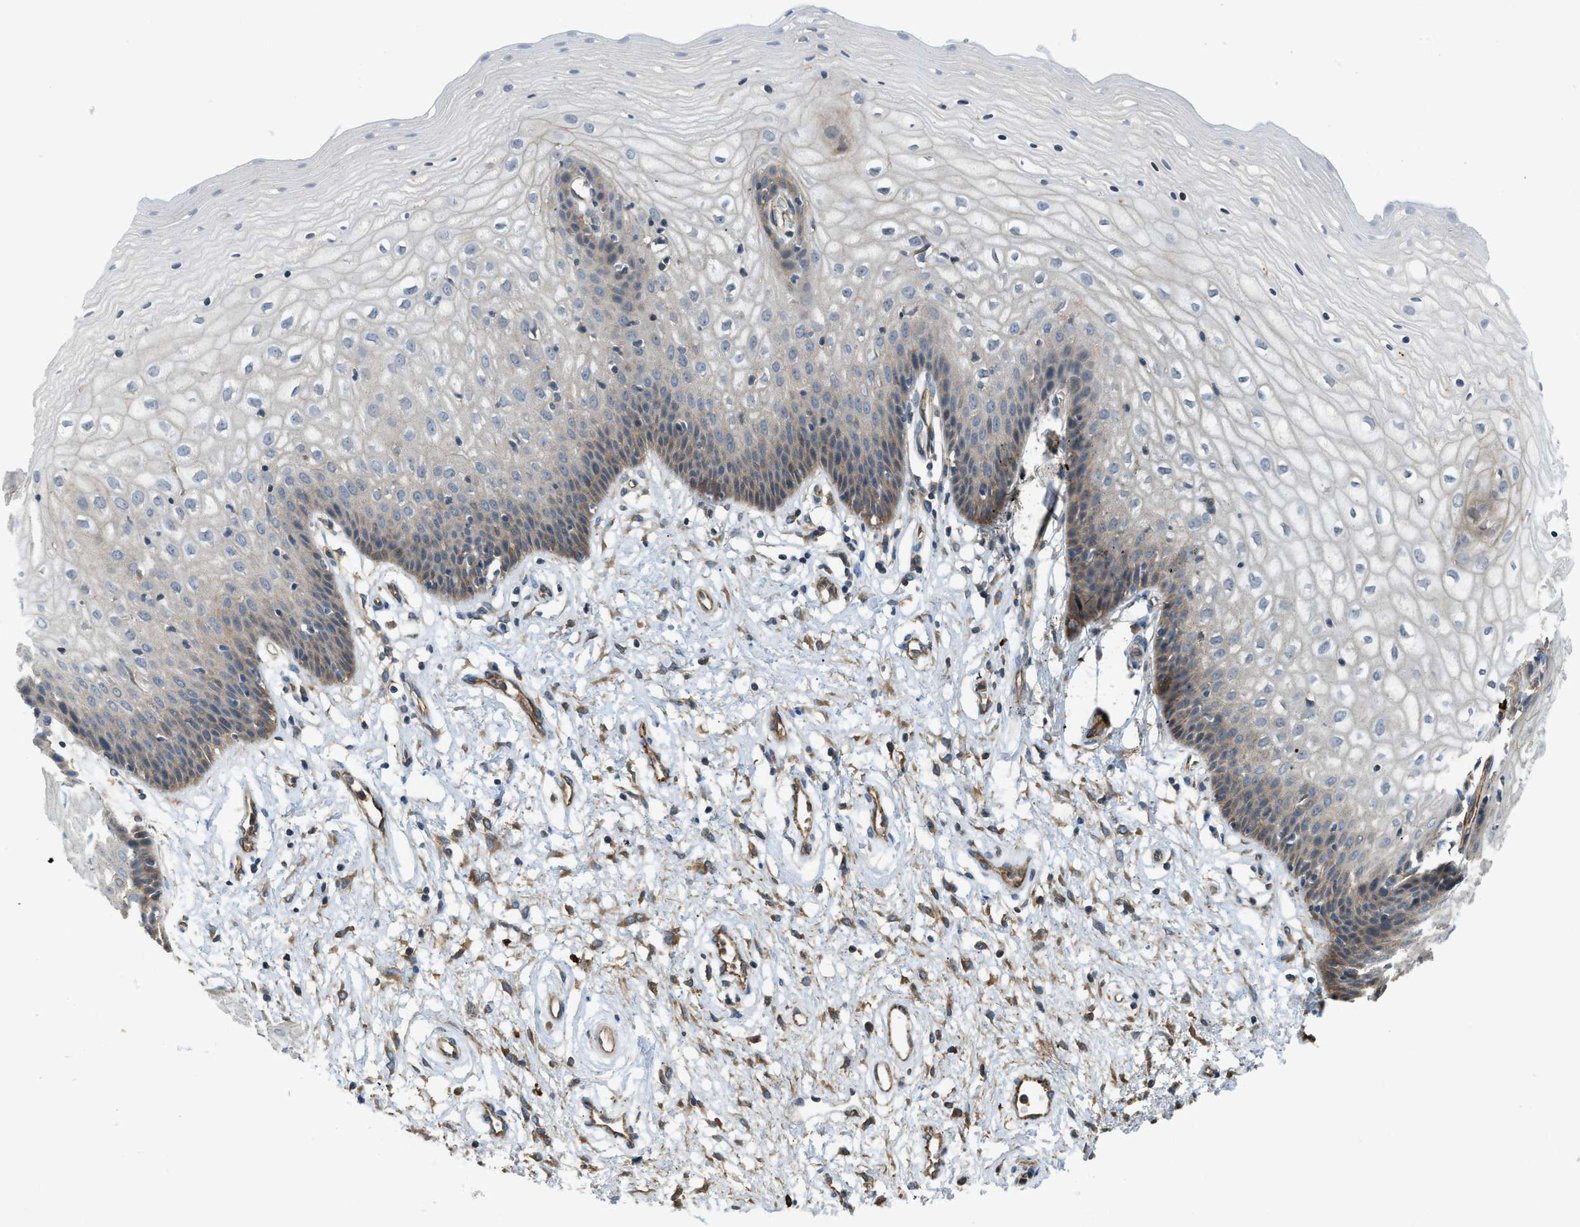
{"staining": {"intensity": "weak", "quantity": "<25%", "location": "cytoplasmic/membranous"}, "tissue": "vagina", "cell_type": "Squamous epithelial cells", "image_type": "normal", "snomed": [{"axis": "morphology", "description": "Normal tissue, NOS"}, {"axis": "topography", "description": "Vagina"}], "caption": "Squamous epithelial cells are negative for protein expression in benign human vagina.", "gene": "BAG4", "patient": {"sex": "female", "age": 34}}